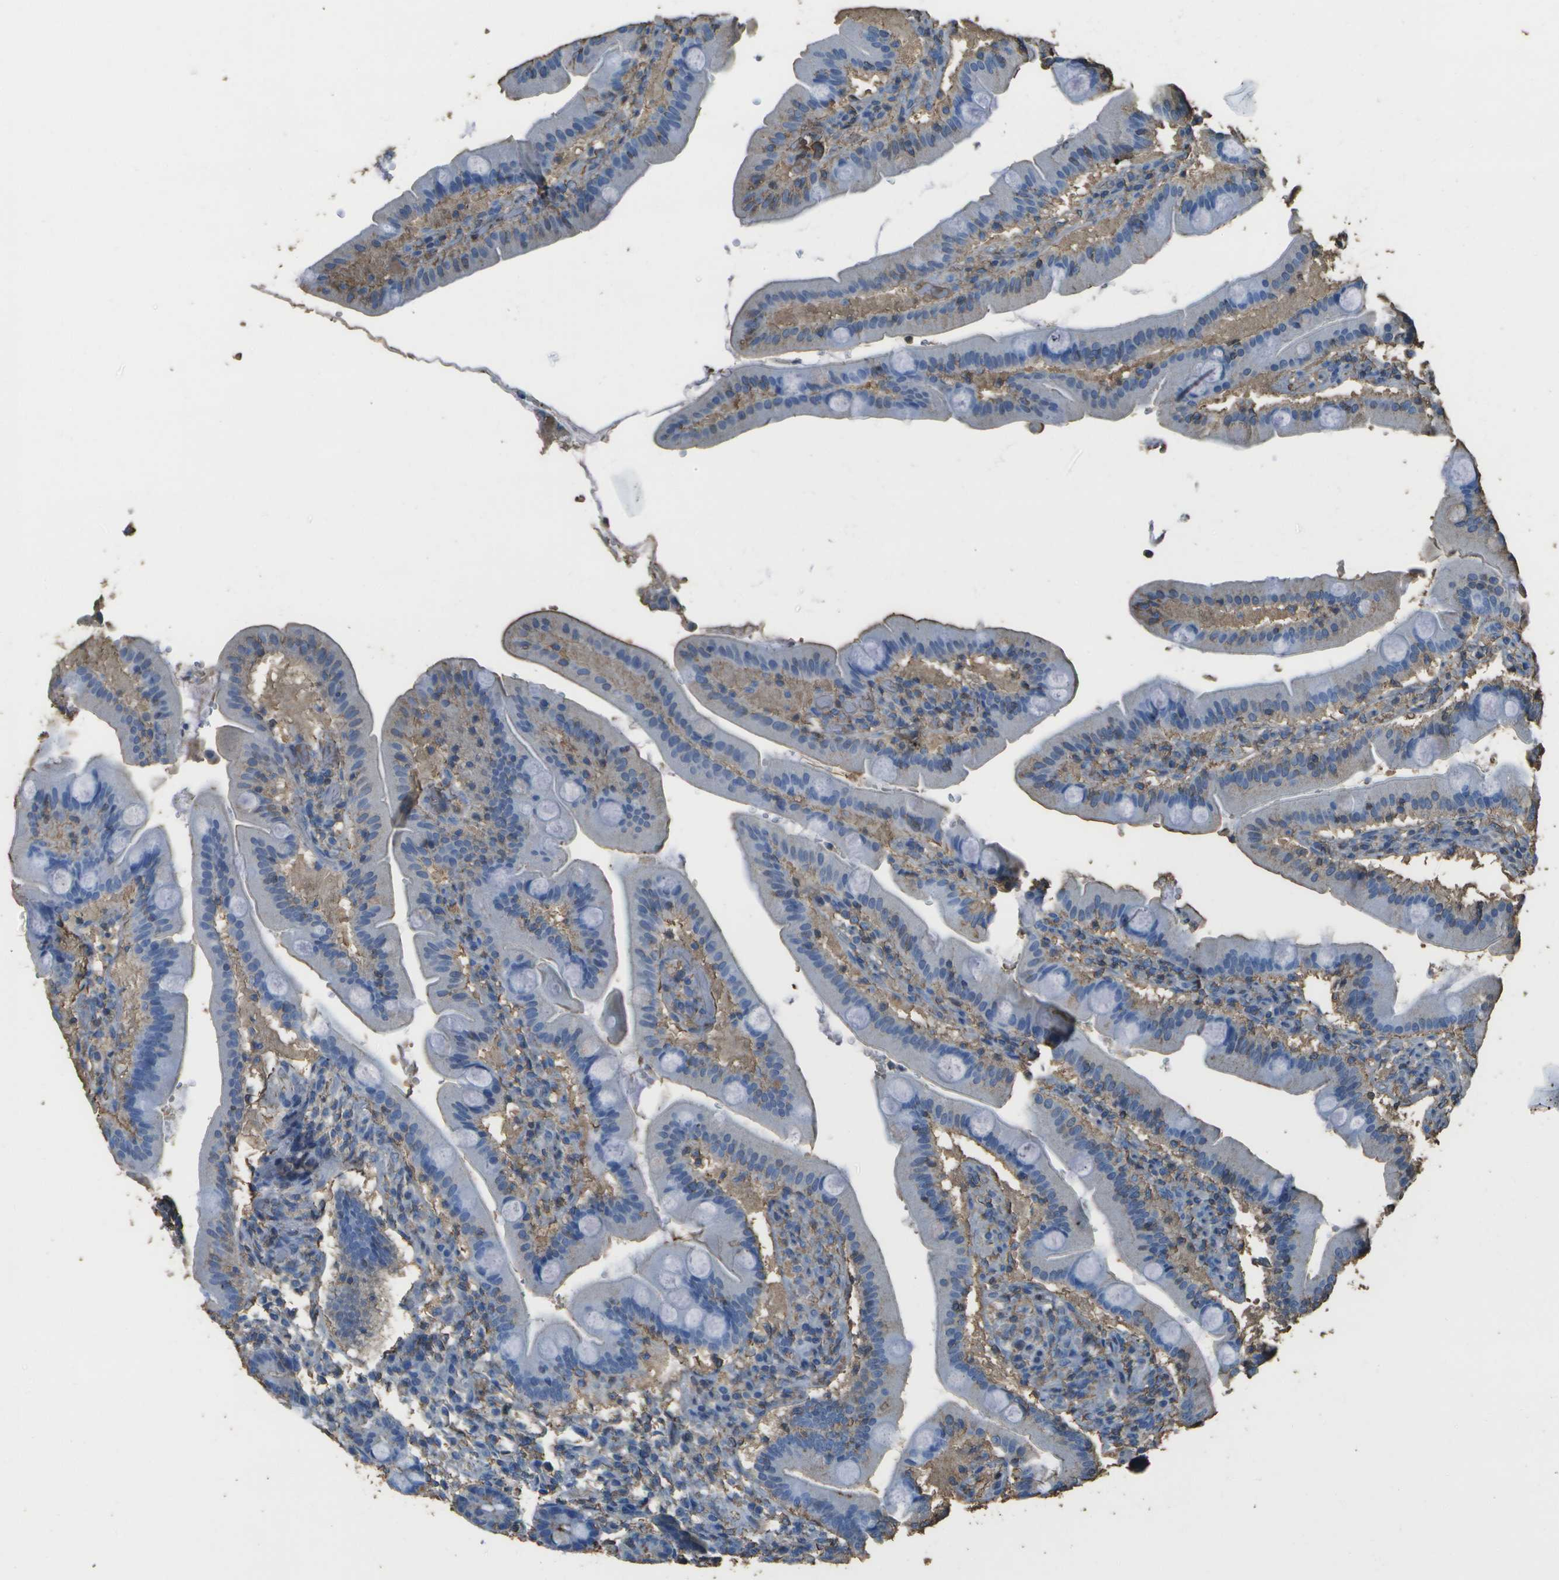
{"staining": {"intensity": "moderate", "quantity": "<25%", "location": "cytoplasmic/membranous"}, "tissue": "duodenum", "cell_type": "Glandular cells", "image_type": "normal", "snomed": [{"axis": "morphology", "description": "Normal tissue, NOS"}, {"axis": "topography", "description": "Duodenum"}], "caption": "Duodenum stained for a protein (brown) shows moderate cytoplasmic/membranous positive expression in approximately <25% of glandular cells.", "gene": "CYP4F11", "patient": {"sex": "male", "age": 54}}